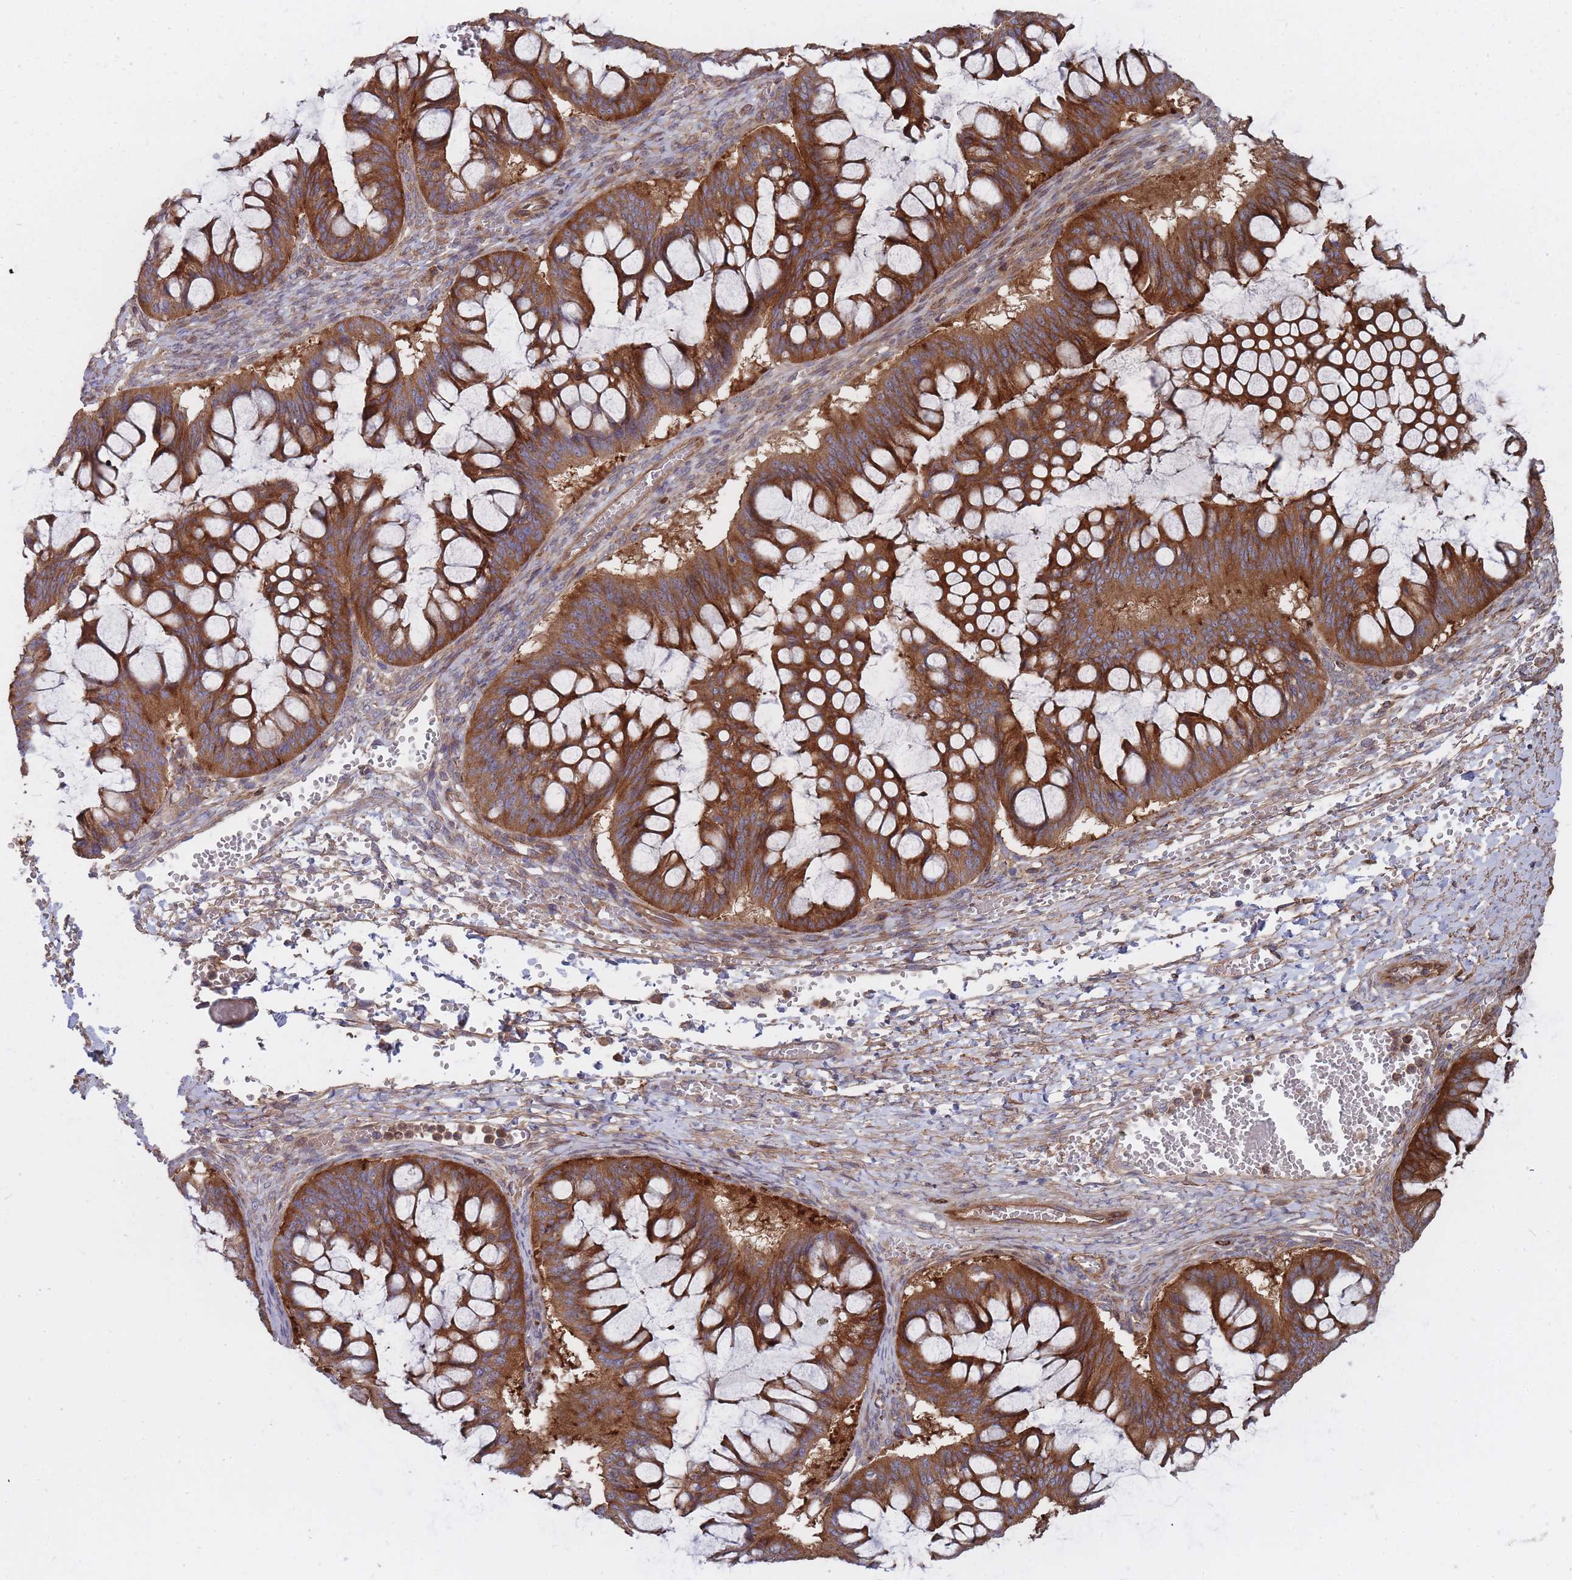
{"staining": {"intensity": "strong", "quantity": ">75%", "location": "cytoplasmic/membranous"}, "tissue": "ovarian cancer", "cell_type": "Tumor cells", "image_type": "cancer", "snomed": [{"axis": "morphology", "description": "Cystadenocarcinoma, mucinous, NOS"}, {"axis": "topography", "description": "Ovary"}], "caption": "Brown immunohistochemical staining in mucinous cystadenocarcinoma (ovarian) shows strong cytoplasmic/membranous positivity in approximately >75% of tumor cells.", "gene": "THSD7B", "patient": {"sex": "female", "age": 73}}